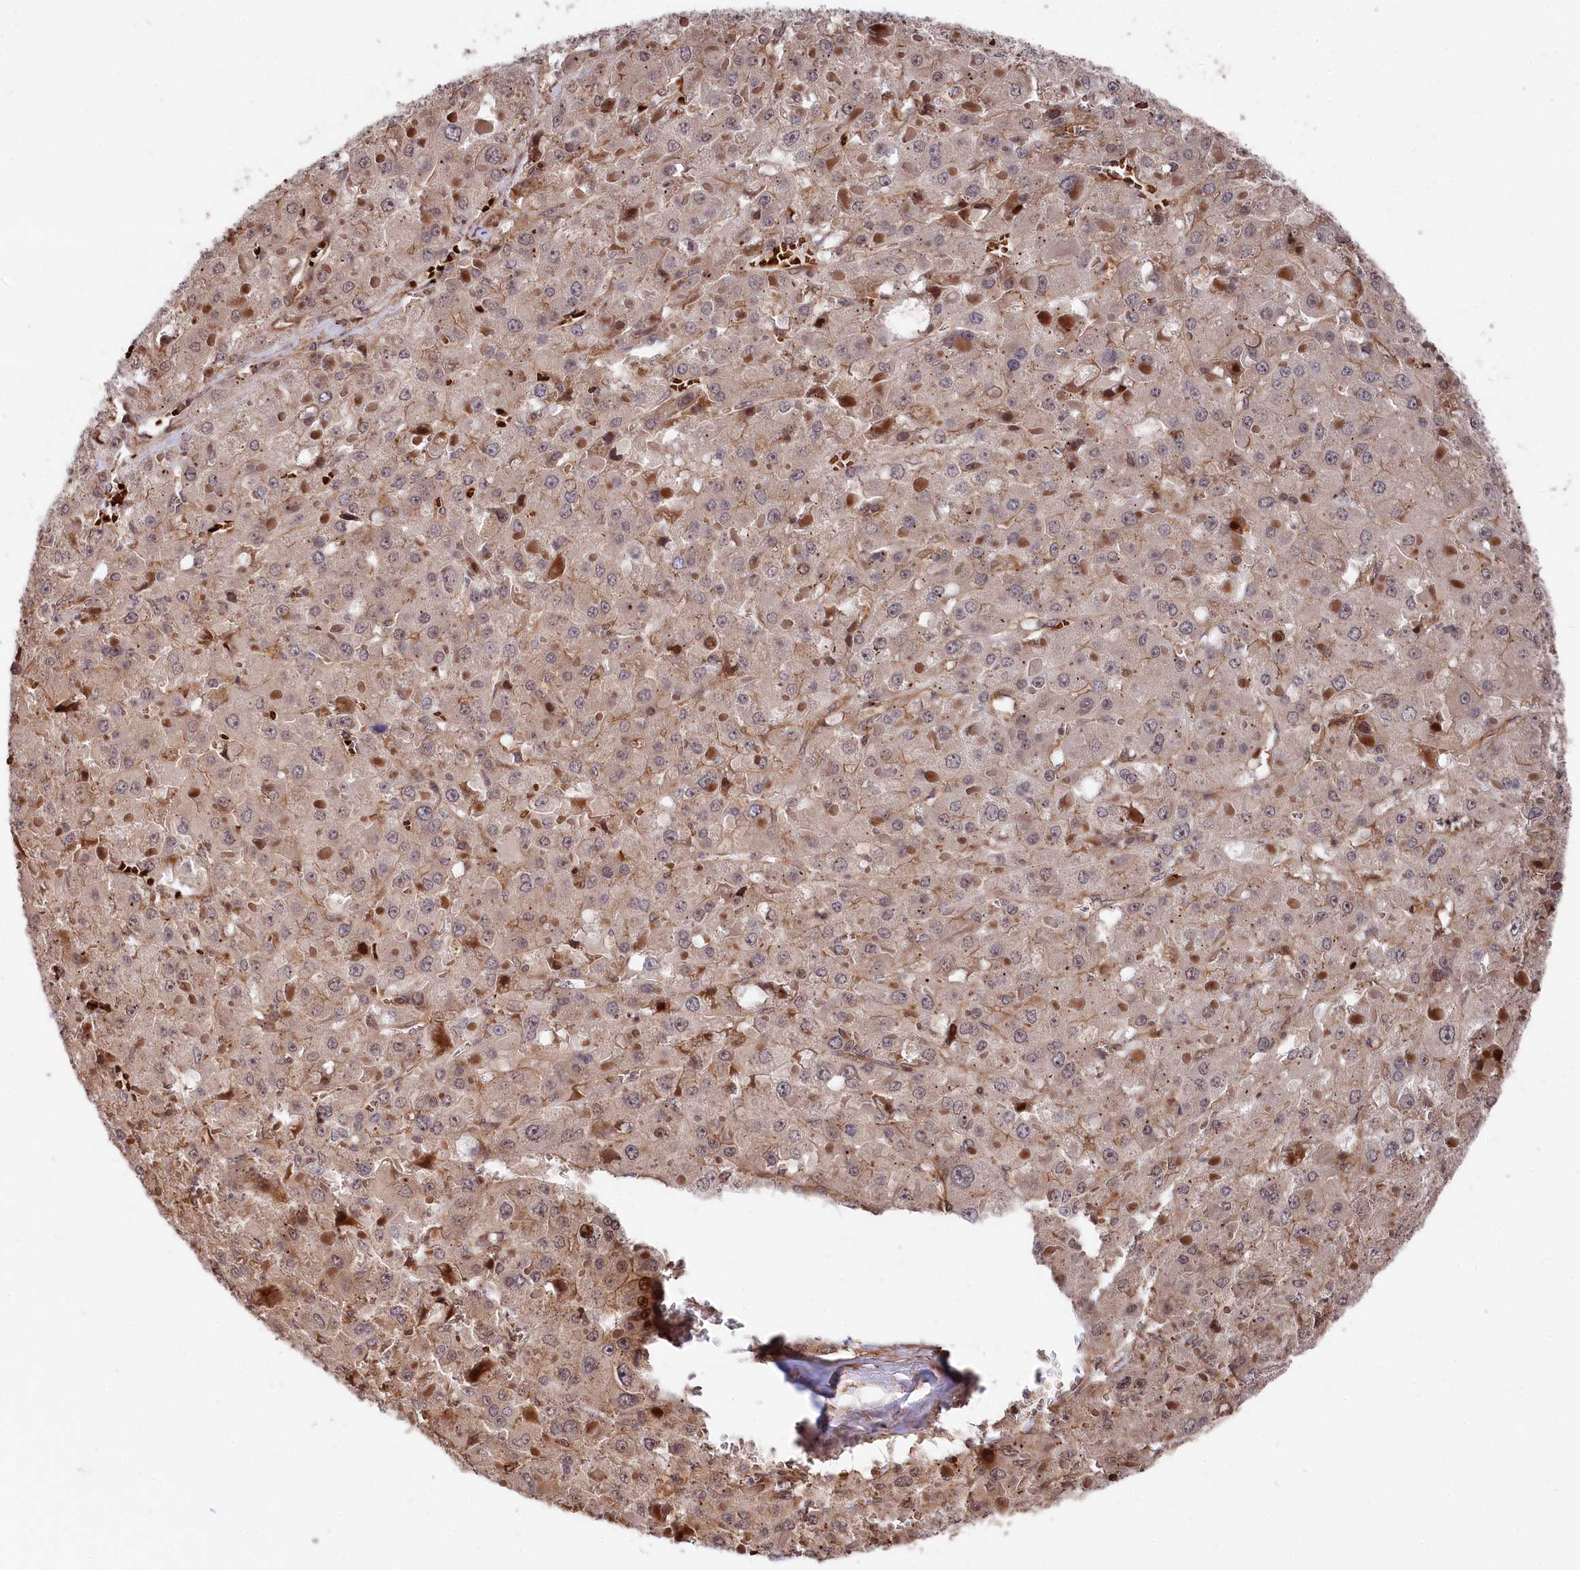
{"staining": {"intensity": "weak", "quantity": ">75%", "location": "cytoplasmic/membranous"}, "tissue": "liver cancer", "cell_type": "Tumor cells", "image_type": "cancer", "snomed": [{"axis": "morphology", "description": "Carcinoma, Hepatocellular, NOS"}, {"axis": "topography", "description": "Liver"}], "caption": "Liver cancer tissue shows weak cytoplasmic/membranous positivity in approximately >75% of tumor cells", "gene": "TNKS1BP1", "patient": {"sex": "female", "age": 73}}